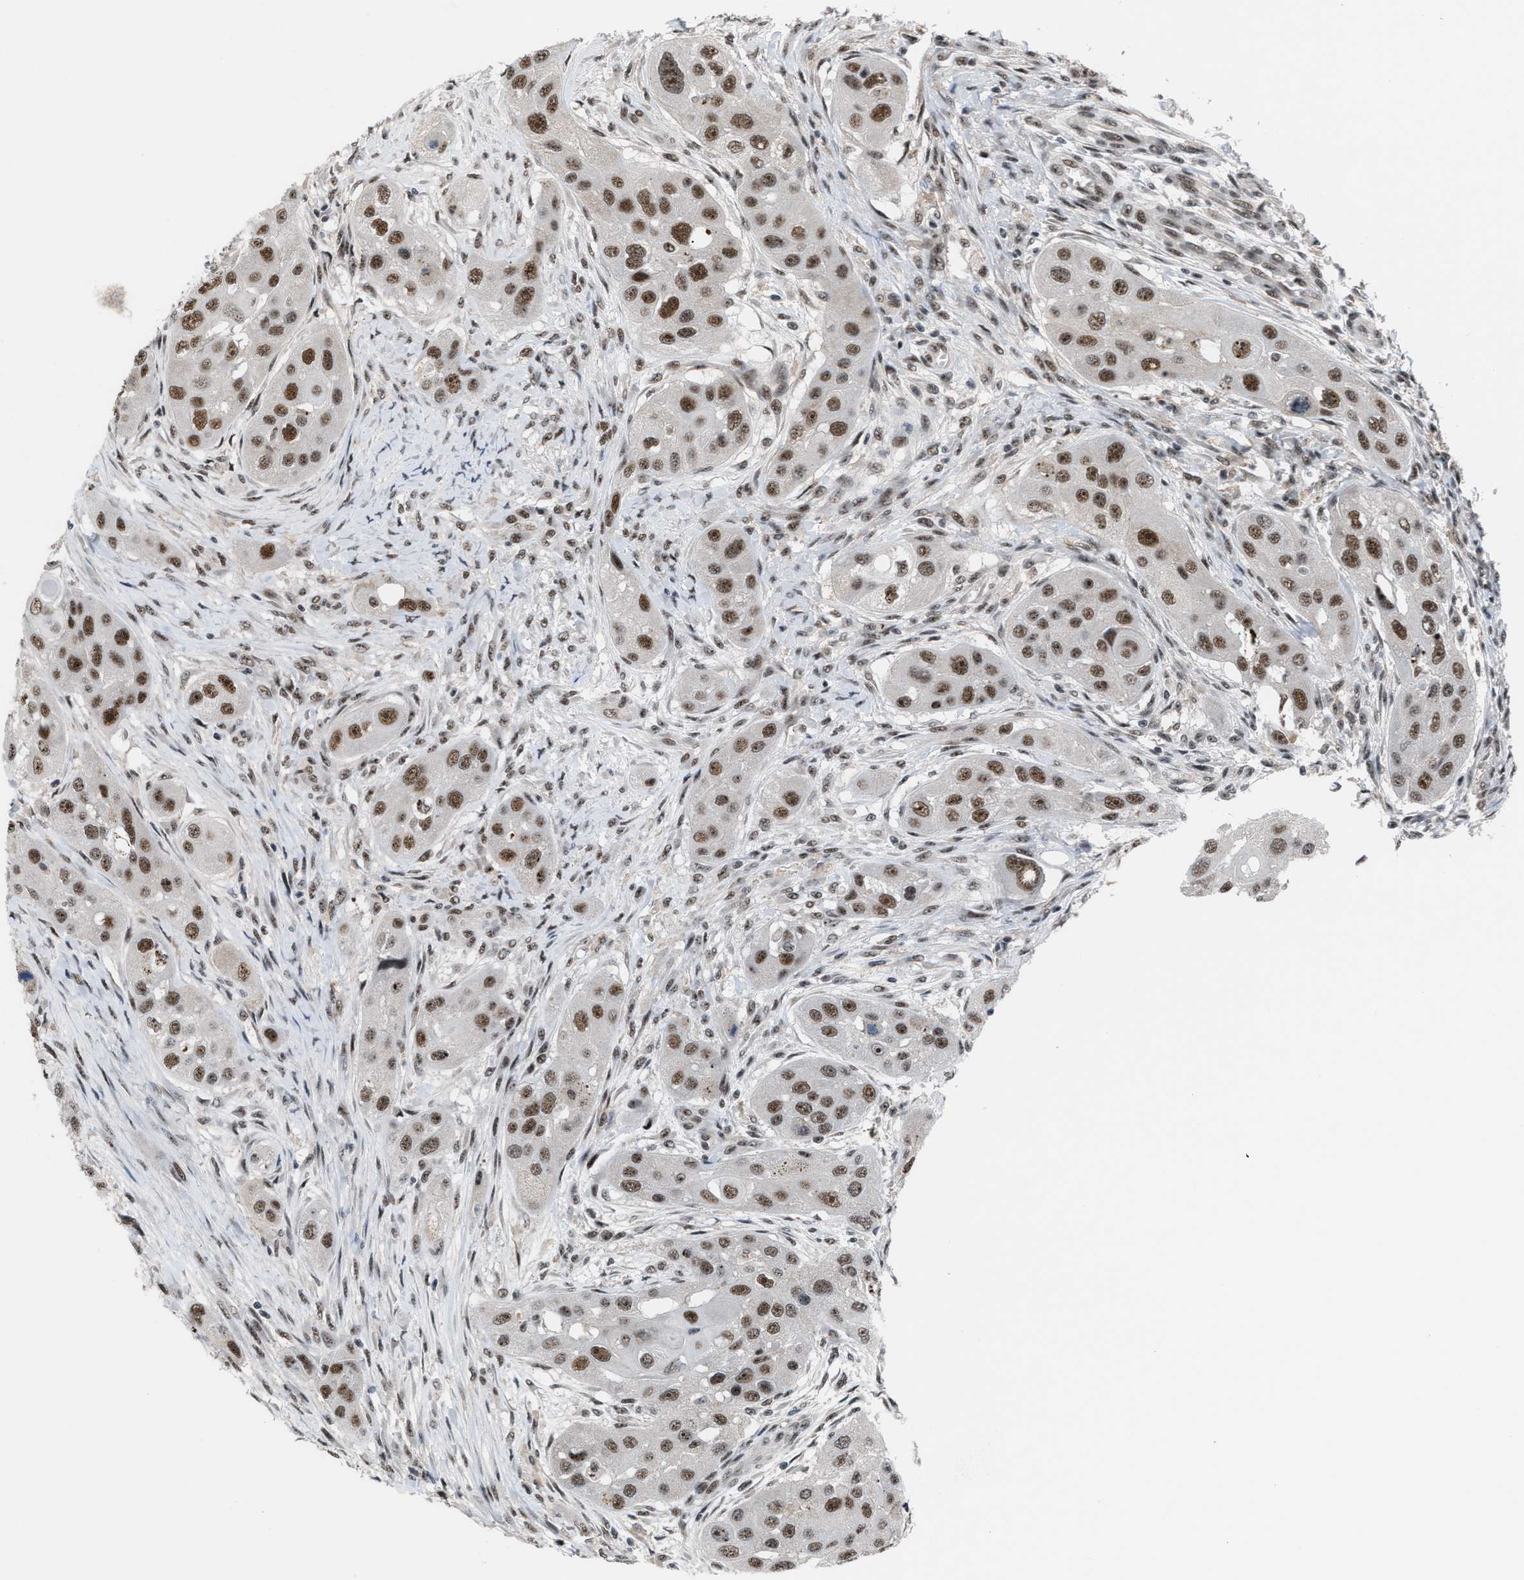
{"staining": {"intensity": "strong", "quantity": ">75%", "location": "nuclear"}, "tissue": "head and neck cancer", "cell_type": "Tumor cells", "image_type": "cancer", "snomed": [{"axis": "morphology", "description": "Normal tissue, NOS"}, {"axis": "morphology", "description": "Squamous cell carcinoma, NOS"}, {"axis": "topography", "description": "Skeletal muscle"}, {"axis": "topography", "description": "Head-Neck"}], "caption": "Immunohistochemistry histopathology image of human head and neck cancer (squamous cell carcinoma) stained for a protein (brown), which reveals high levels of strong nuclear staining in approximately >75% of tumor cells.", "gene": "PRPF4", "patient": {"sex": "male", "age": 51}}